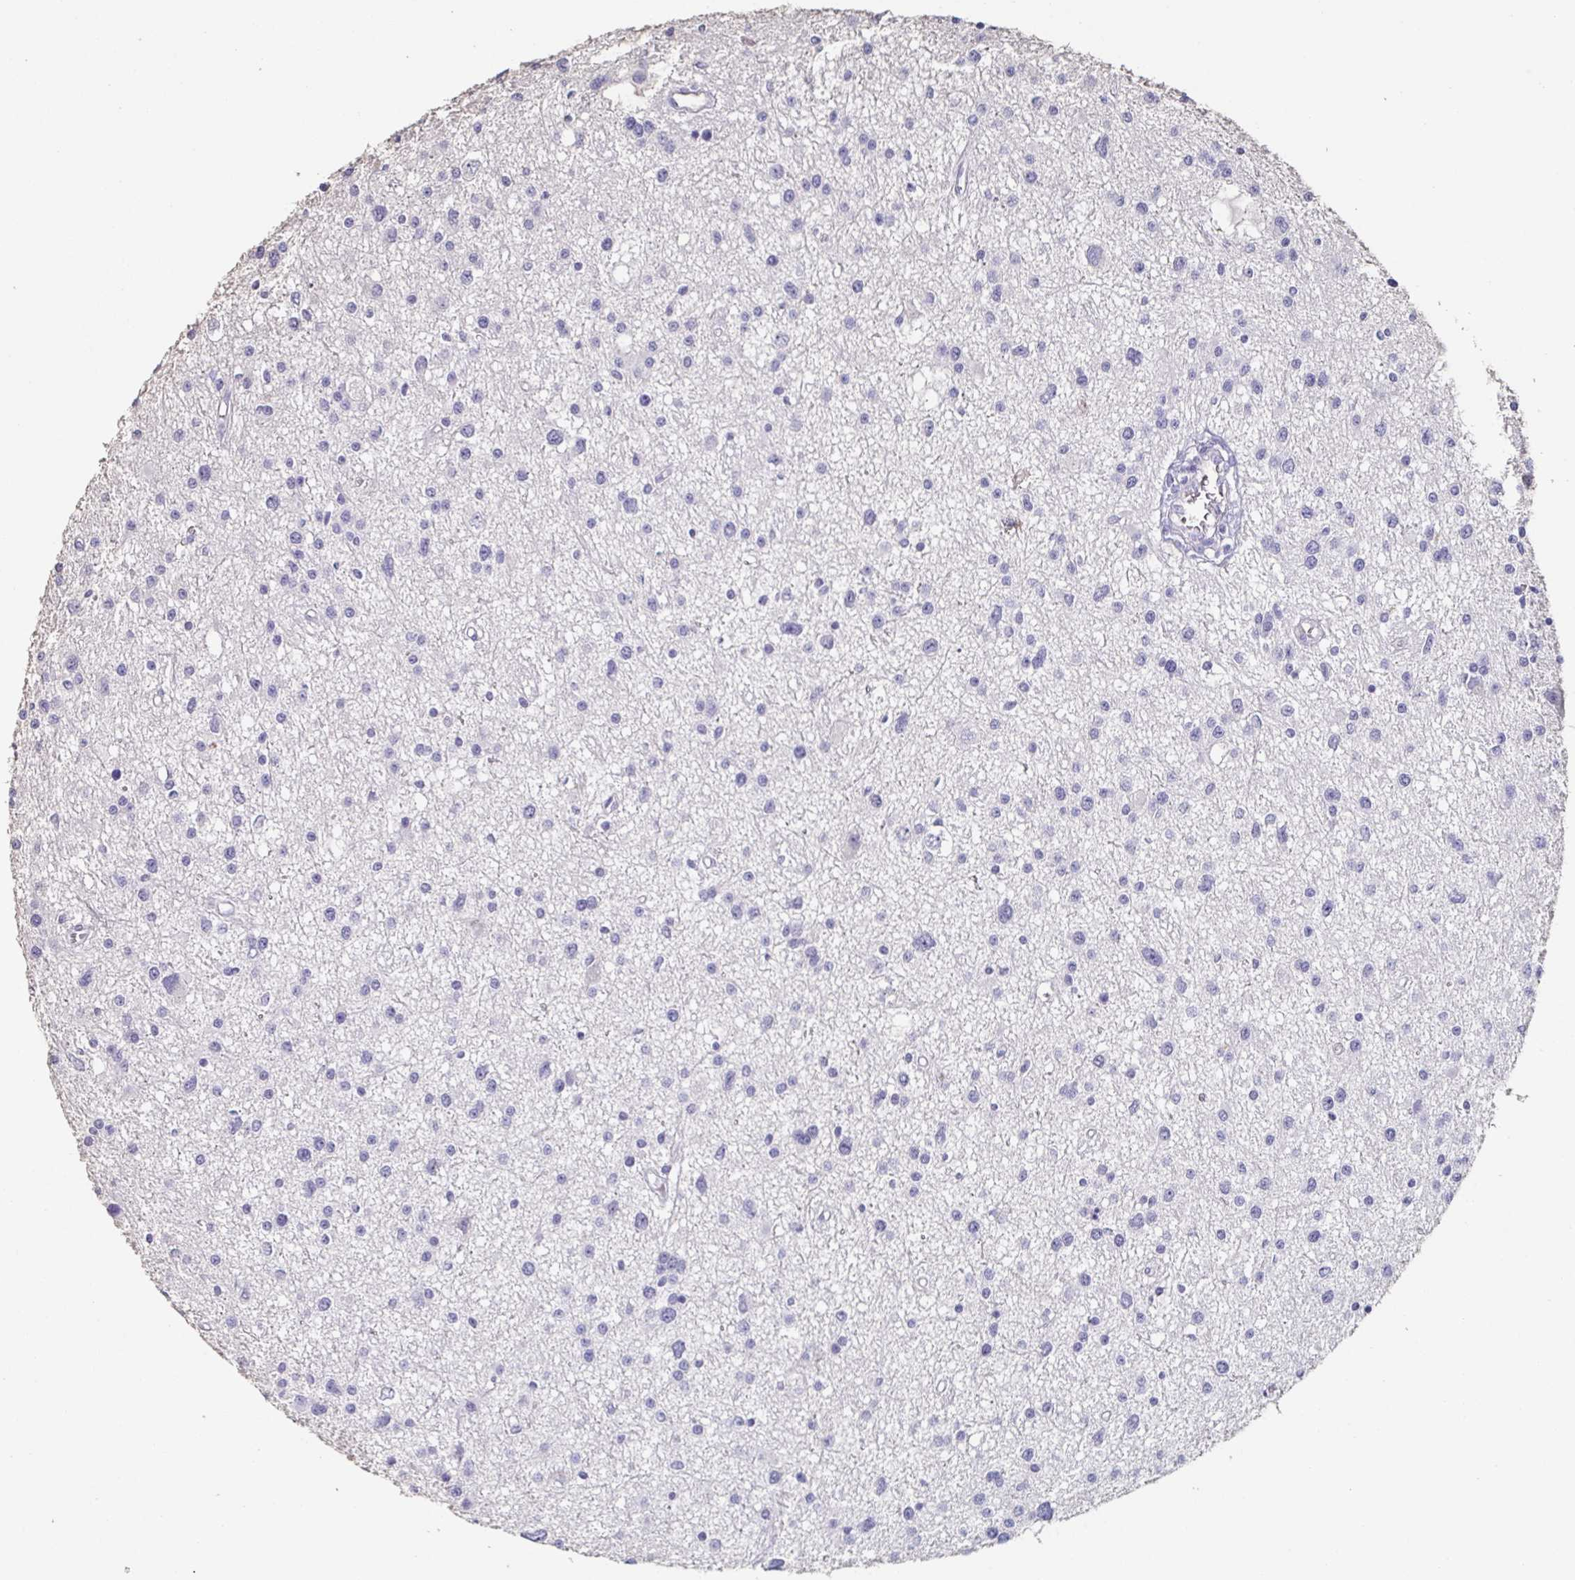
{"staining": {"intensity": "negative", "quantity": "none", "location": "none"}, "tissue": "glioma", "cell_type": "Tumor cells", "image_type": "cancer", "snomed": [{"axis": "morphology", "description": "Glioma, malignant, High grade"}, {"axis": "topography", "description": "Brain"}], "caption": "IHC histopathology image of human malignant high-grade glioma stained for a protein (brown), which exhibits no expression in tumor cells.", "gene": "BPIFA2", "patient": {"sex": "male", "age": 54}}